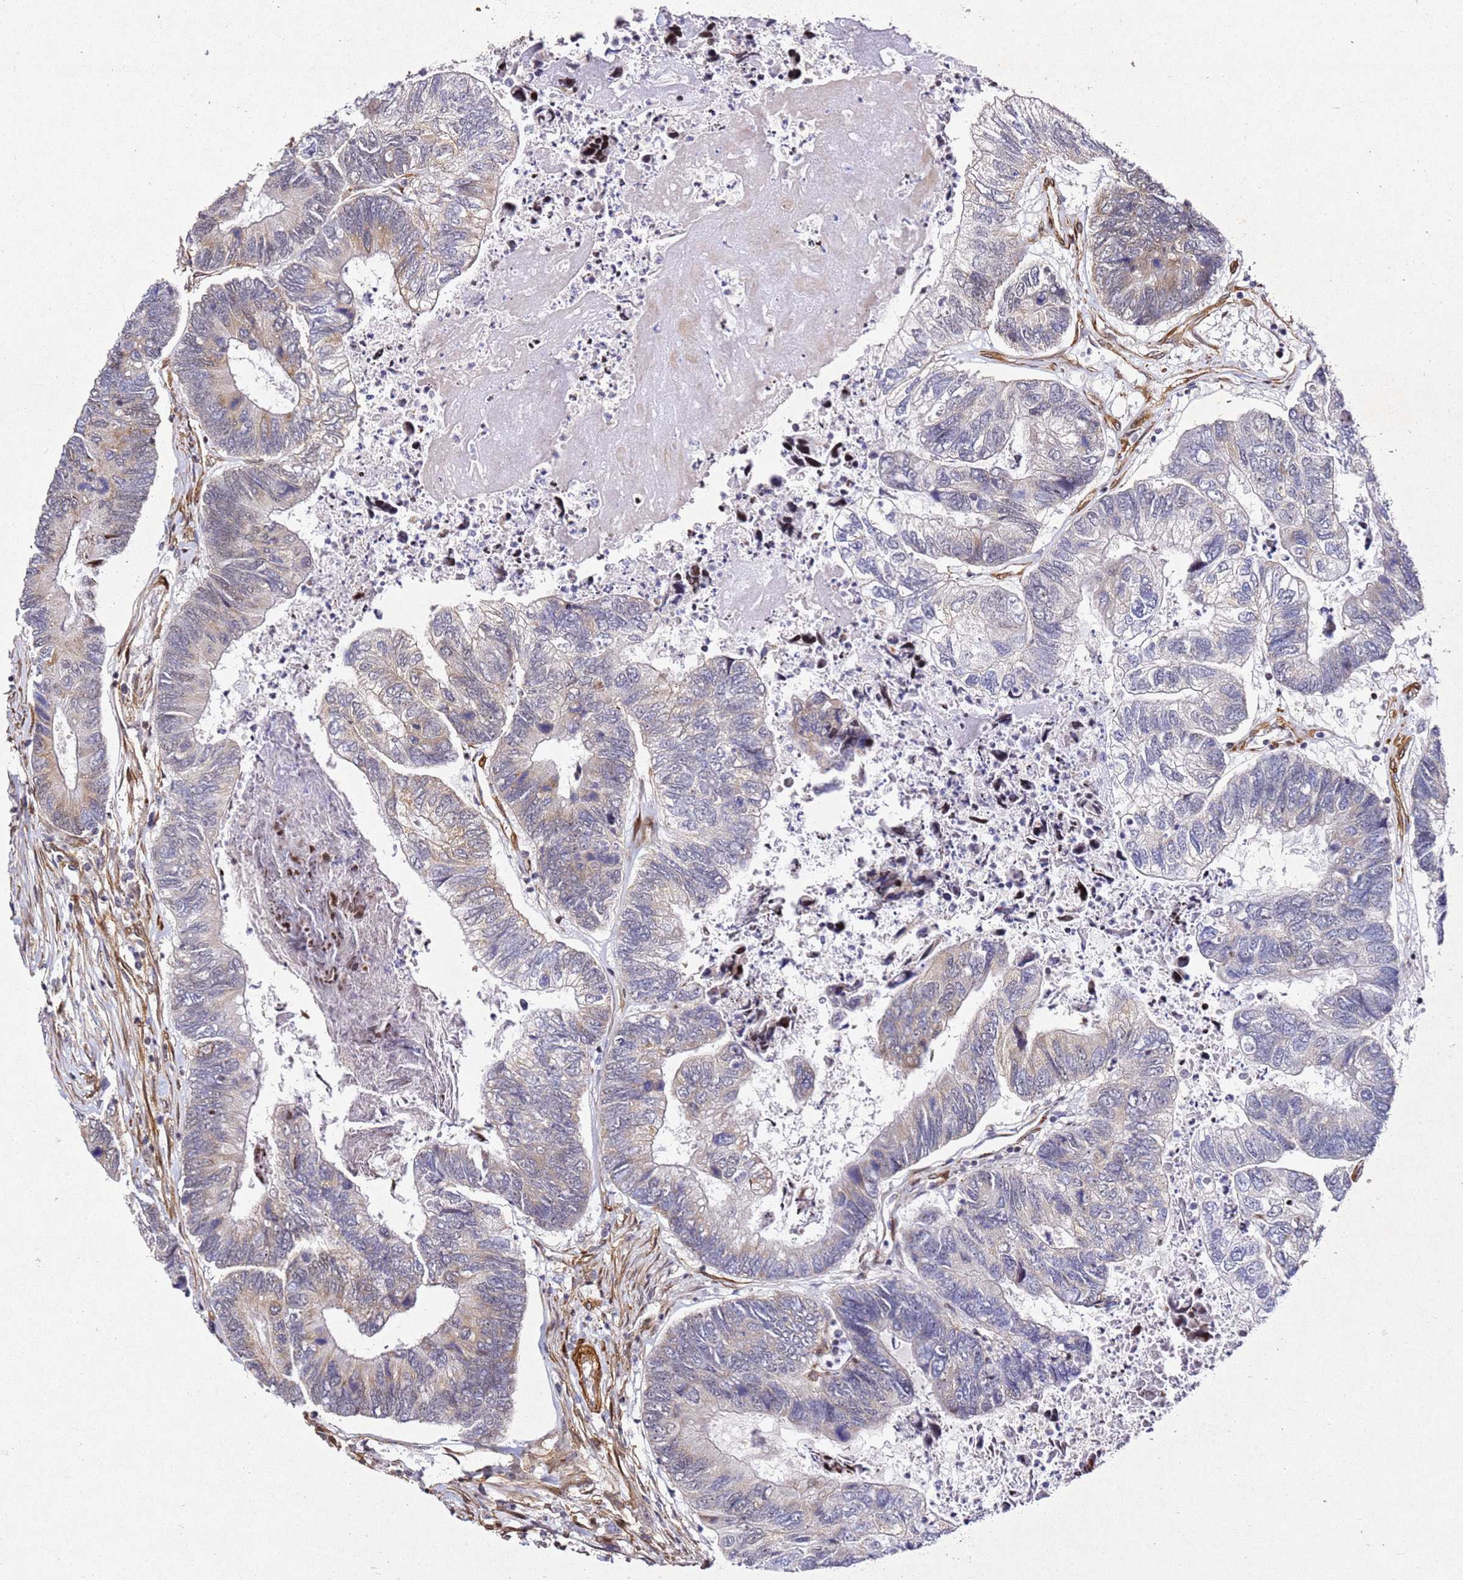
{"staining": {"intensity": "weak", "quantity": "25%-75%", "location": "cytoplasmic/membranous"}, "tissue": "colorectal cancer", "cell_type": "Tumor cells", "image_type": "cancer", "snomed": [{"axis": "morphology", "description": "Adenocarcinoma, NOS"}, {"axis": "topography", "description": "Colon"}], "caption": "Approximately 25%-75% of tumor cells in human colorectal cancer reveal weak cytoplasmic/membranous protein expression as visualized by brown immunohistochemical staining.", "gene": "ZNF296", "patient": {"sex": "female", "age": 67}}